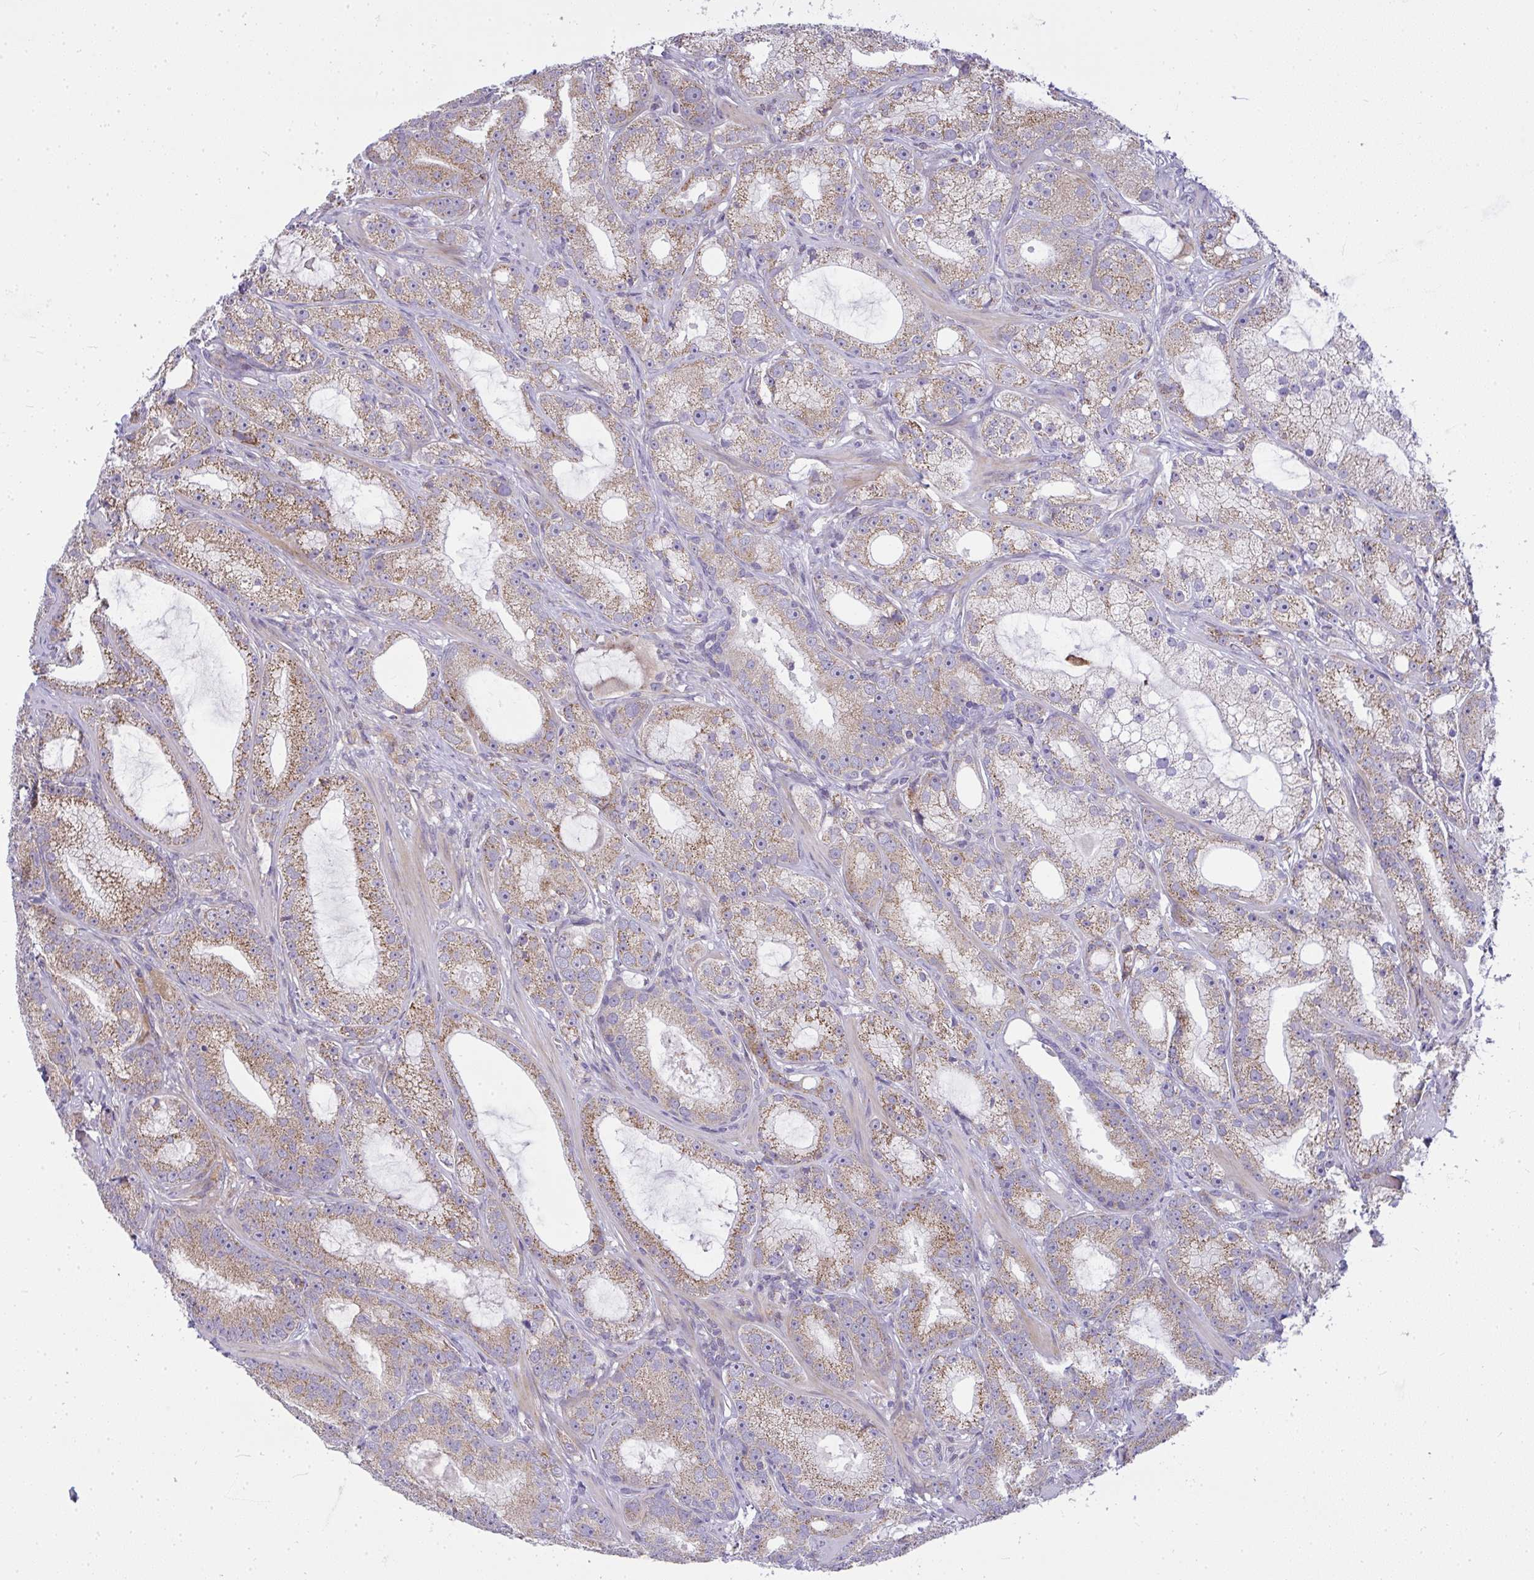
{"staining": {"intensity": "moderate", "quantity": ">75%", "location": "cytoplasmic/membranous"}, "tissue": "prostate cancer", "cell_type": "Tumor cells", "image_type": "cancer", "snomed": [{"axis": "morphology", "description": "Adenocarcinoma, High grade"}, {"axis": "topography", "description": "Prostate"}], "caption": "This histopathology image reveals IHC staining of prostate high-grade adenocarcinoma, with medium moderate cytoplasmic/membranous staining in about >75% of tumor cells.", "gene": "SRRM4", "patient": {"sex": "male", "age": 65}}